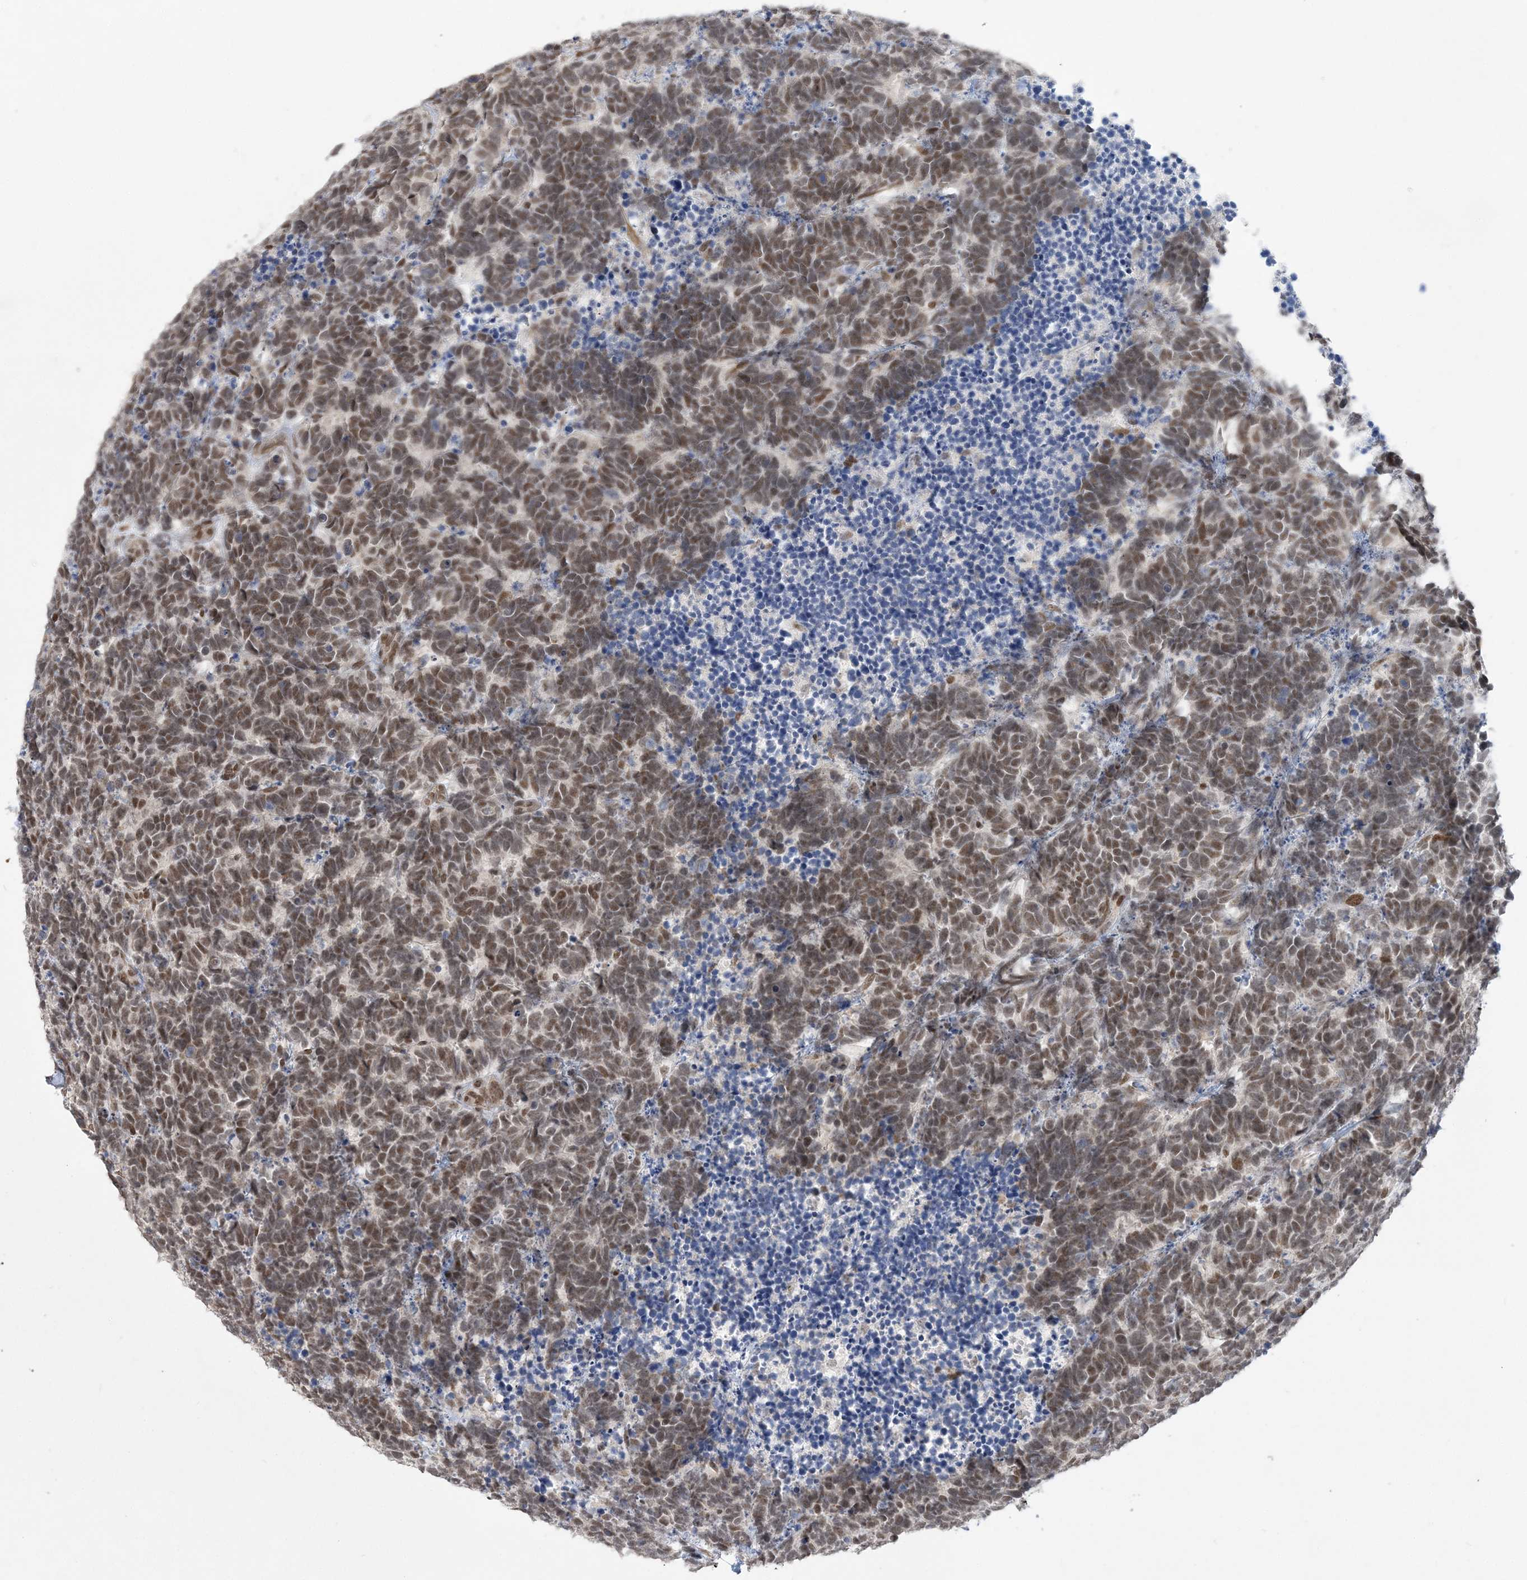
{"staining": {"intensity": "moderate", "quantity": ">75%", "location": "nuclear"}, "tissue": "carcinoid", "cell_type": "Tumor cells", "image_type": "cancer", "snomed": [{"axis": "morphology", "description": "Carcinoma, NOS"}, {"axis": "morphology", "description": "Carcinoid, malignant, NOS"}, {"axis": "topography", "description": "Urinary bladder"}], "caption": "Immunohistochemistry (IHC) of carcinoid displays medium levels of moderate nuclear staining in about >75% of tumor cells.", "gene": "WAC", "patient": {"sex": "male", "age": 57}}